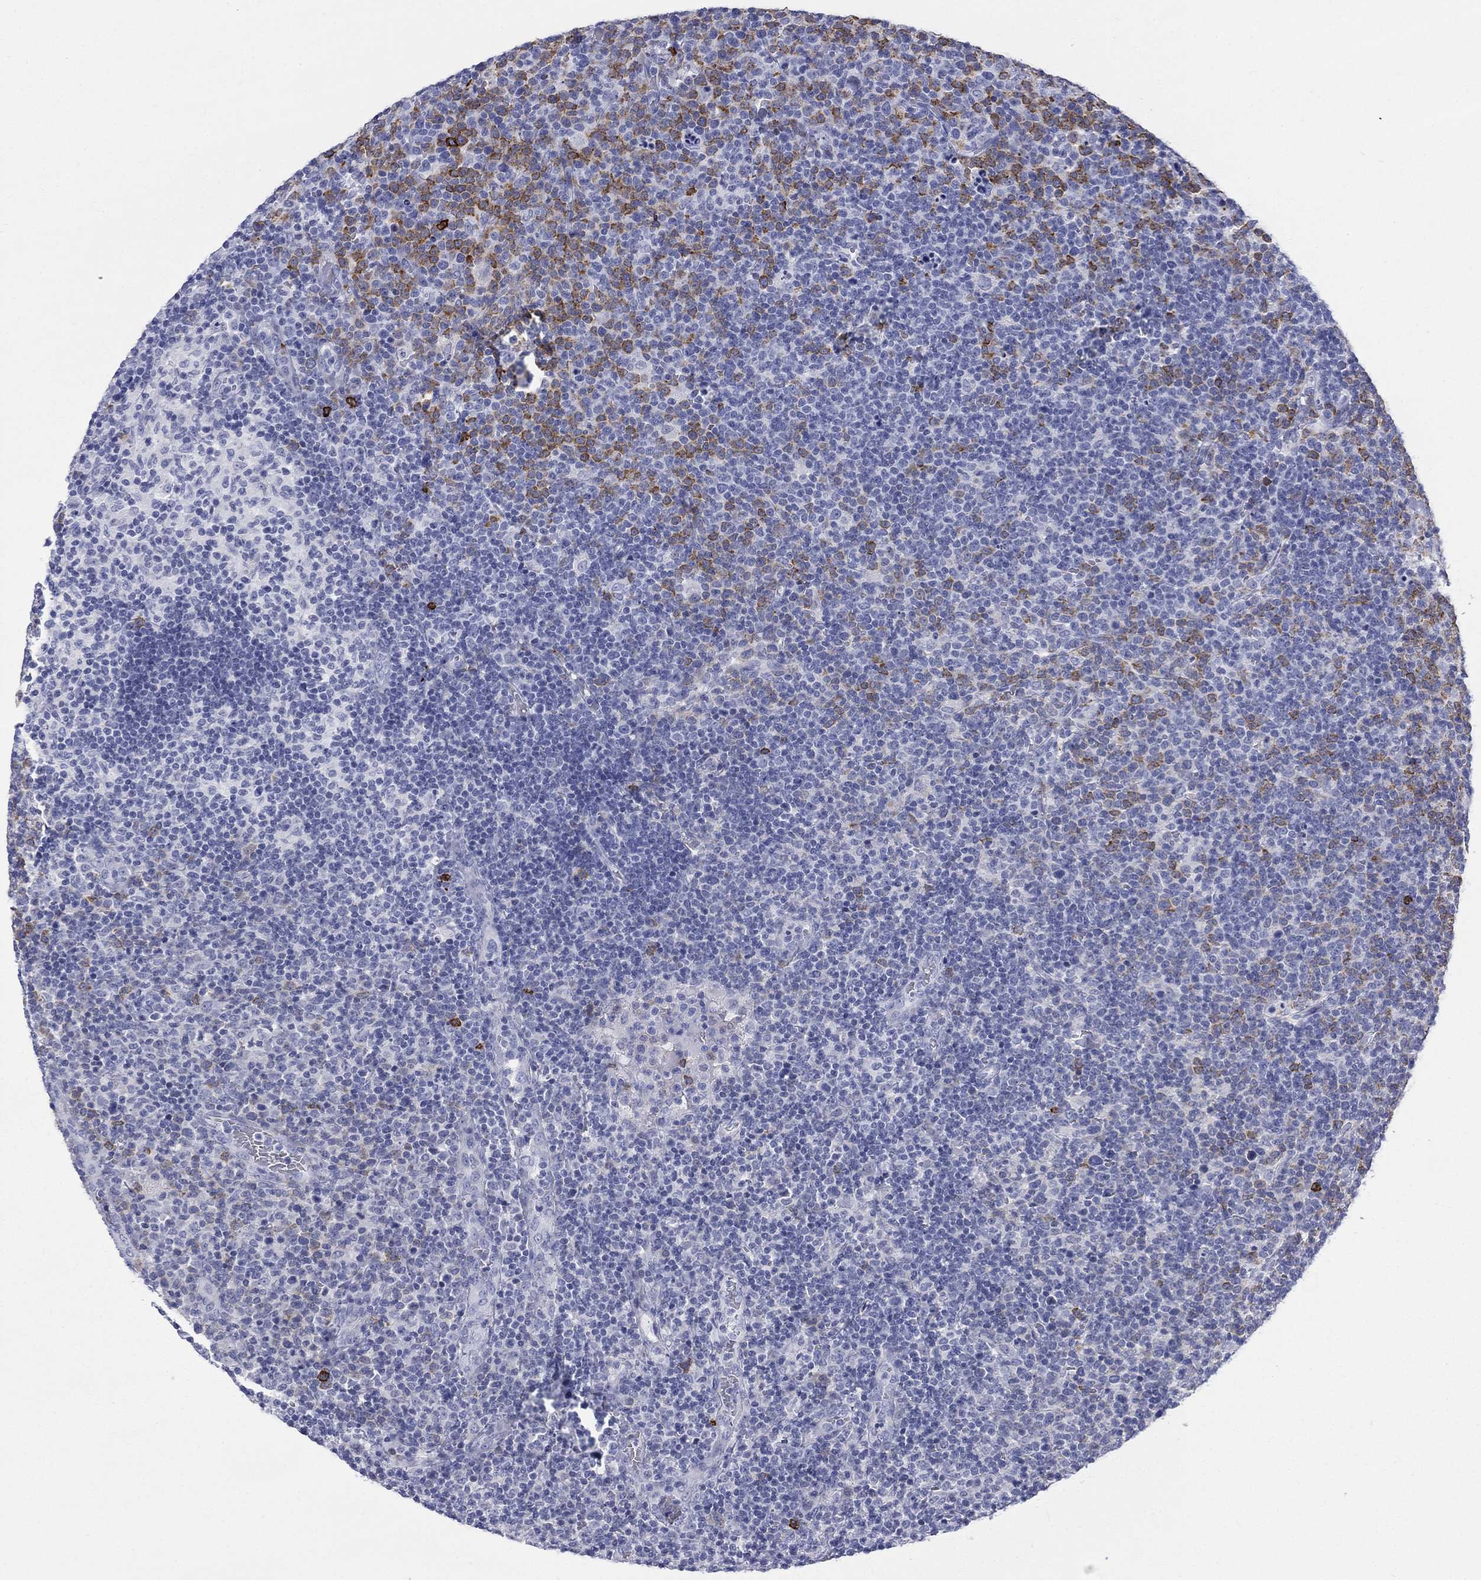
{"staining": {"intensity": "moderate", "quantity": "<25%", "location": "cytoplasmic/membranous"}, "tissue": "lymphoma", "cell_type": "Tumor cells", "image_type": "cancer", "snomed": [{"axis": "morphology", "description": "Malignant lymphoma, non-Hodgkin's type, High grade"}, {"axis": "topography", "description": "Lymph node"}], "caption": "Immunohistochemistry micrograph of neoplastic tissue: lymphoma stained using immunohistochemistry demonstrates low levels of moderate protein expression localized specifically in the cytoplasmic/membranous of tumor cells, appearing as a cytoplasmic/membranous brown color.", "gene": "IGF2BP3", "patient": {"sex": "male", "age": 61}}